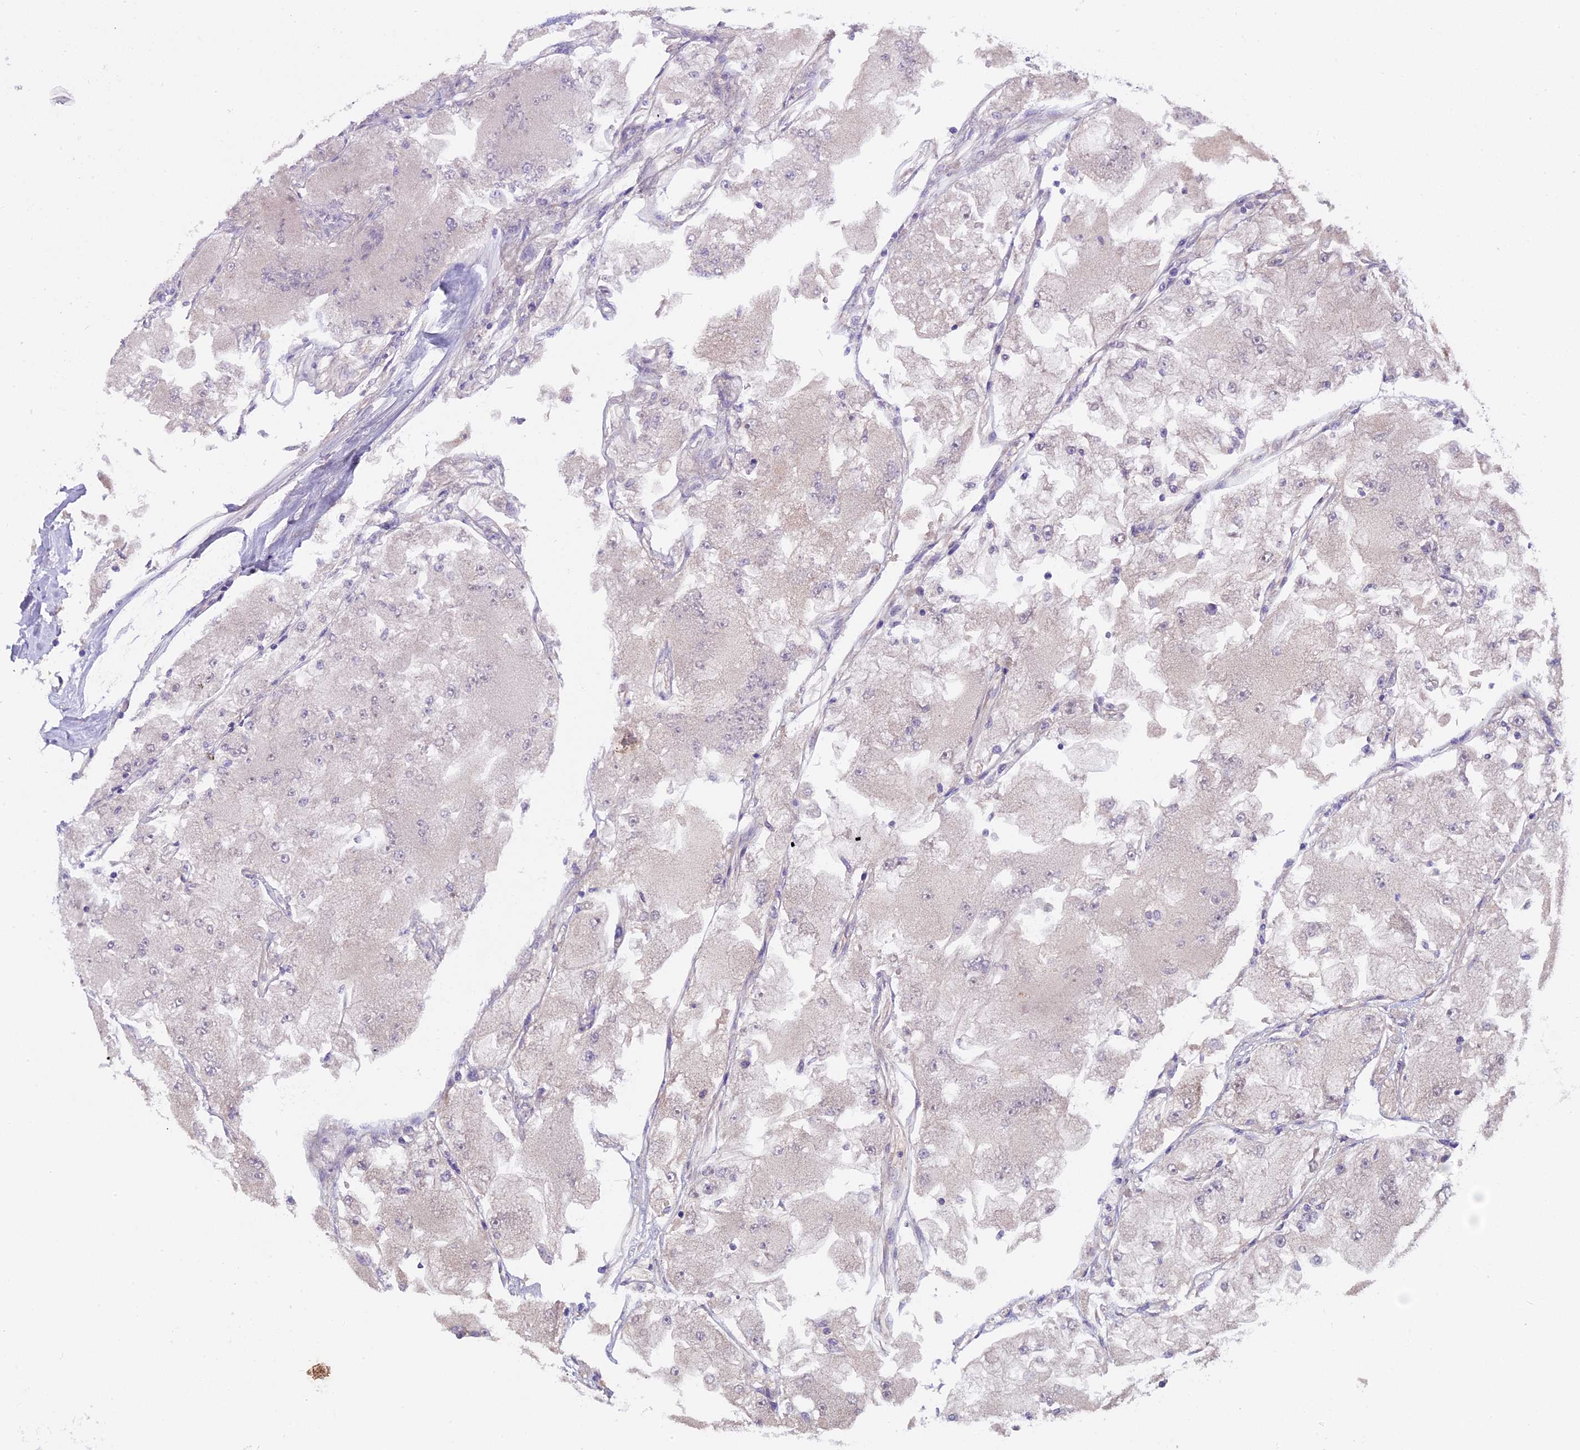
{"staining": {"intensity": "negative", "quantity": "none", "location": "none"}, "tissue": "renal cancer", "cell_type": "Tumor cells", "image_type": "cancer", "snomed": [{"axis": "morphology", "description": "Adenocarcinoma, NOS"}, {"axis": "topography", "description": "Kidney"}], "caption": "Tumor cells show no significant protein expression in renal cancer. (Immunohistochemistry, brightfield microscopy, high magnification).", "gene": "ZNF317", "patient": {"sex": "female", "age": 72}}